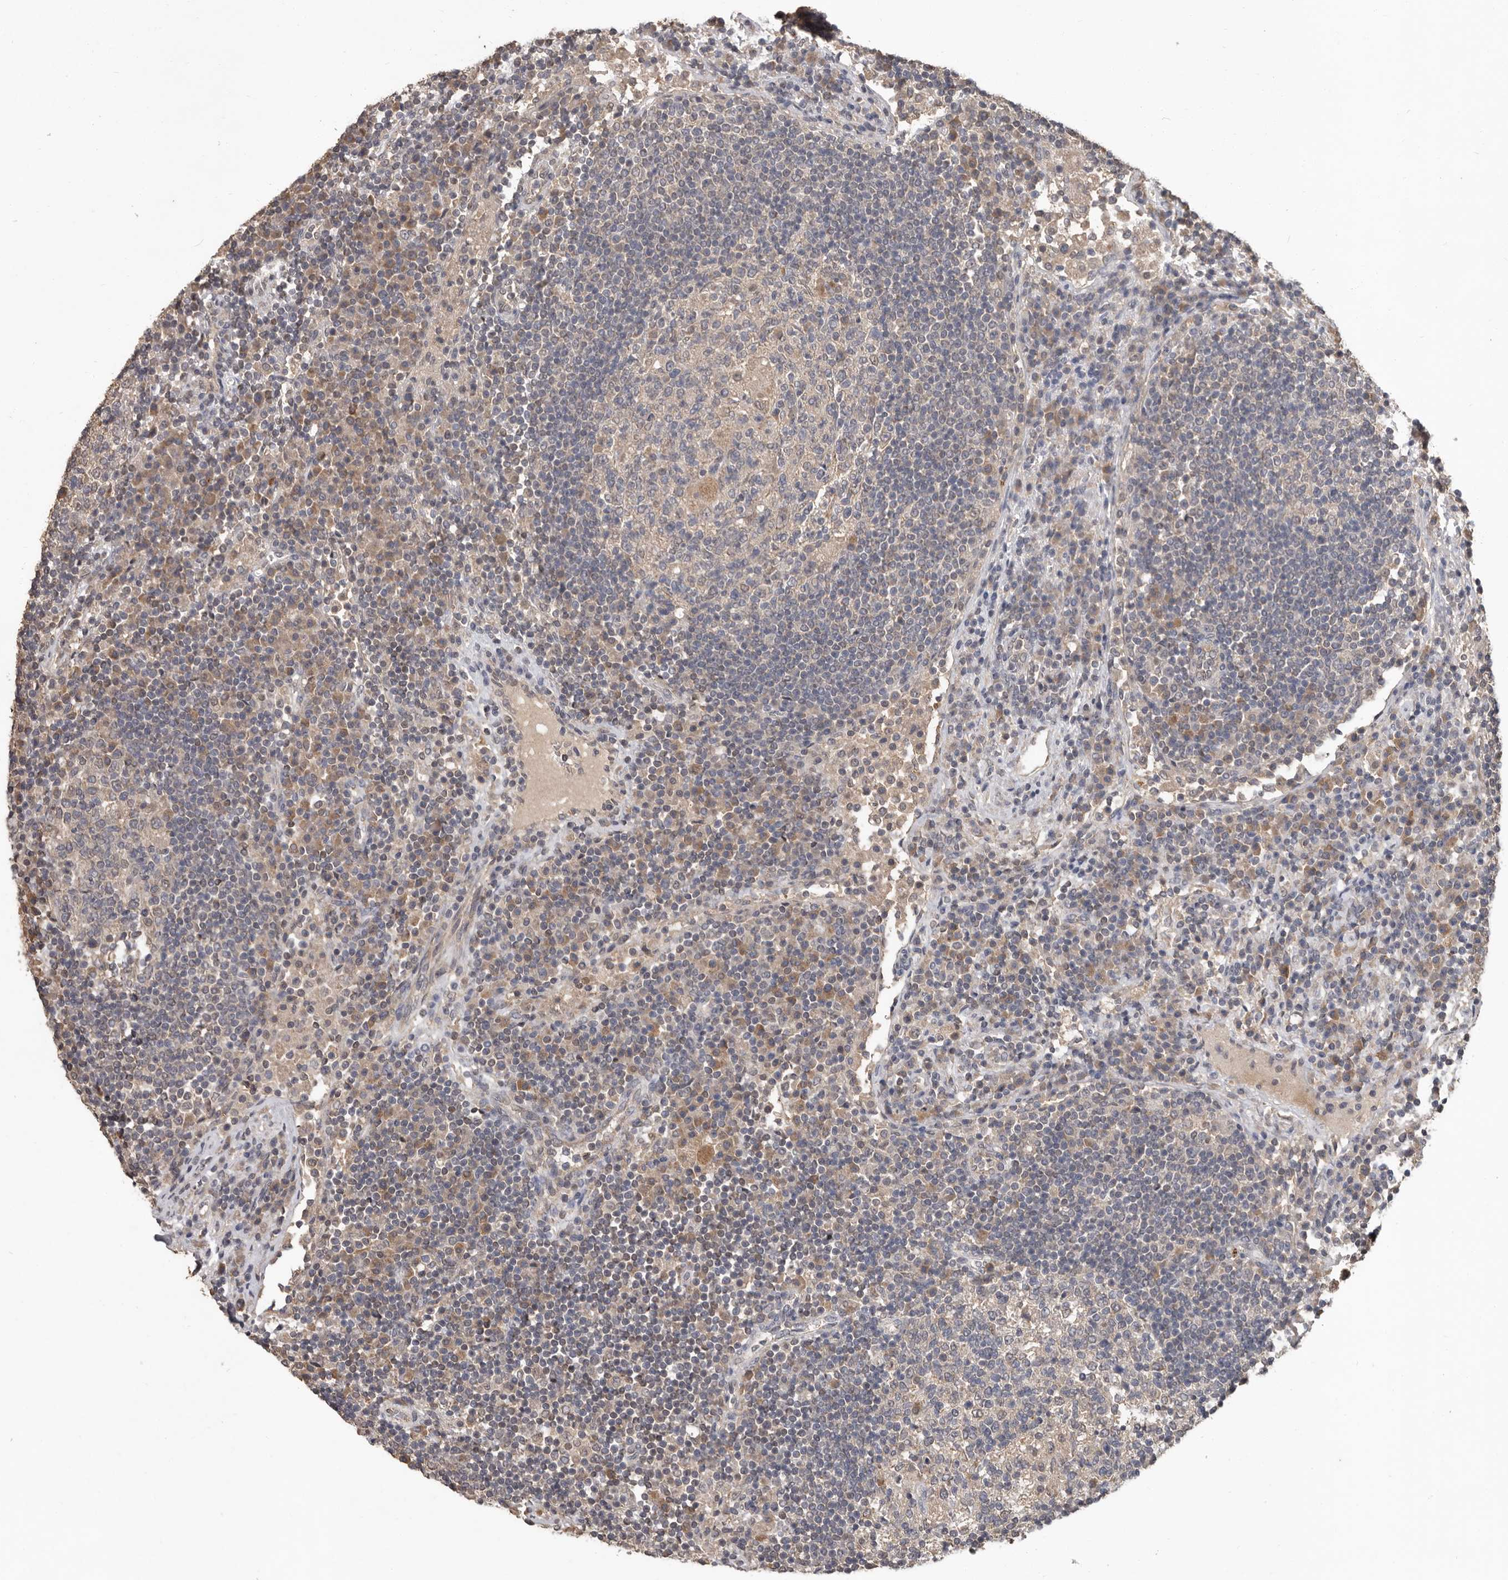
{"staining": {"intensity": "negative", "quantity": "none", "location": "none"}, "tissue": "lymph node", "cell_type": "Germinal center cells", "image_type": "normal", "snomed": [{"axis": "morphology", "description": "Normal tissue, NOS"}, {"axis": "topography", "description": "Lymph node"}], "caption": "The immunohistochemistry photomicrograph has no significant positivity in germinal center cells of lymph node. (Brightfield microscopy of DAB (3,3'-diaminobenzidine) IHC at high magnification).", "gene": "MTF1", "patient": {"sex": "female", "age": 53}}